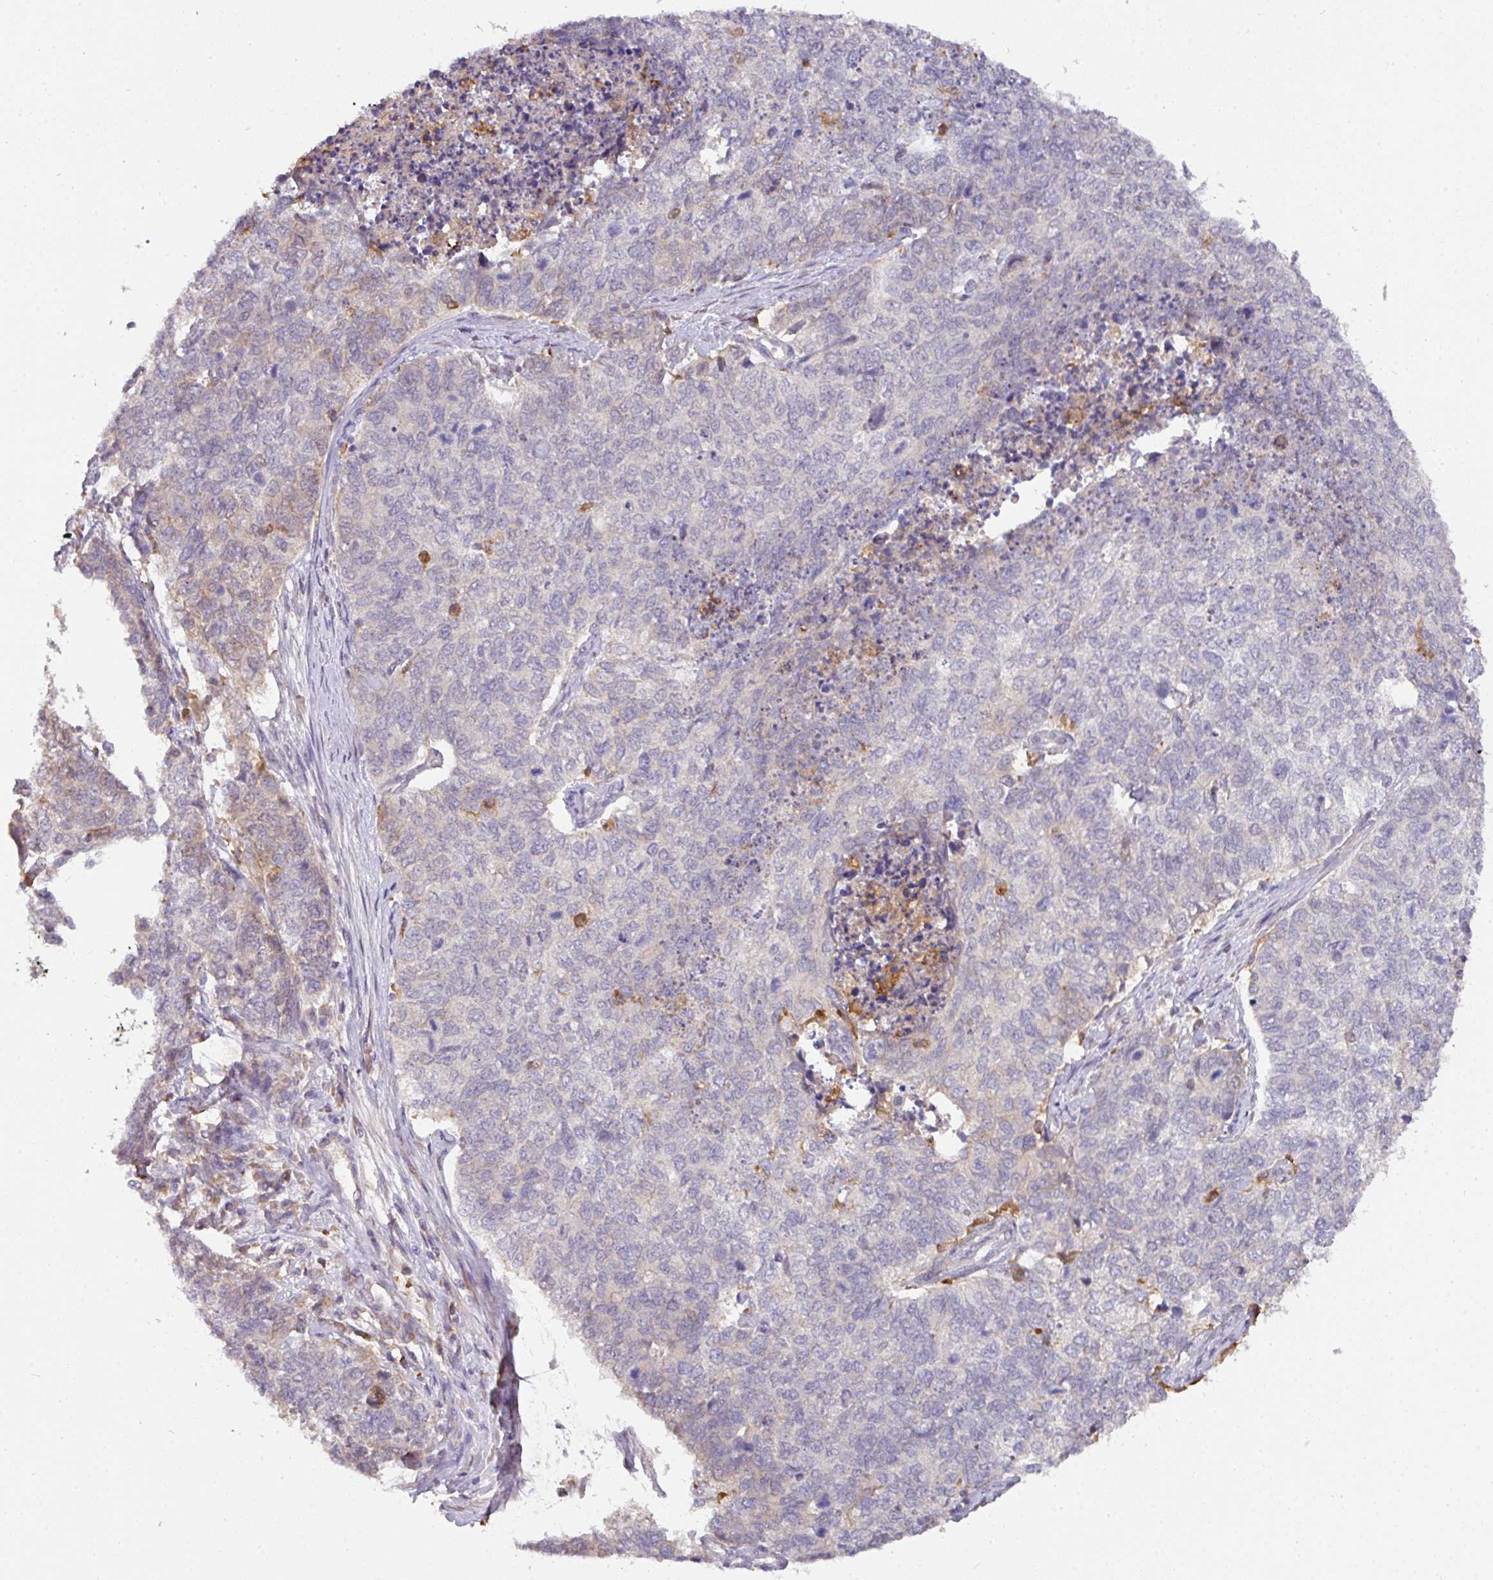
{"staining": {"intensity": "moderate", "quantity": "<25%", "location": "cytoplasmic/membranous"}, "tissue": "cervical cancer", "cell_type": "Tumor cells", "image_type": "cancer", "snomed": [{"axis": "morphology", "description": "Squamous cell carcinoma, NOS"}, {"axis": "topography", "description": "Cervix"}], "caption": "The immunohistochemical stain labels moderate cytoplasmic/membranous expression in tumor cells of cervical cancer (squamous cell carcinoma) tissue.", "gene": "GCNT7", "patient": {"sex": "female", "age": 63}}